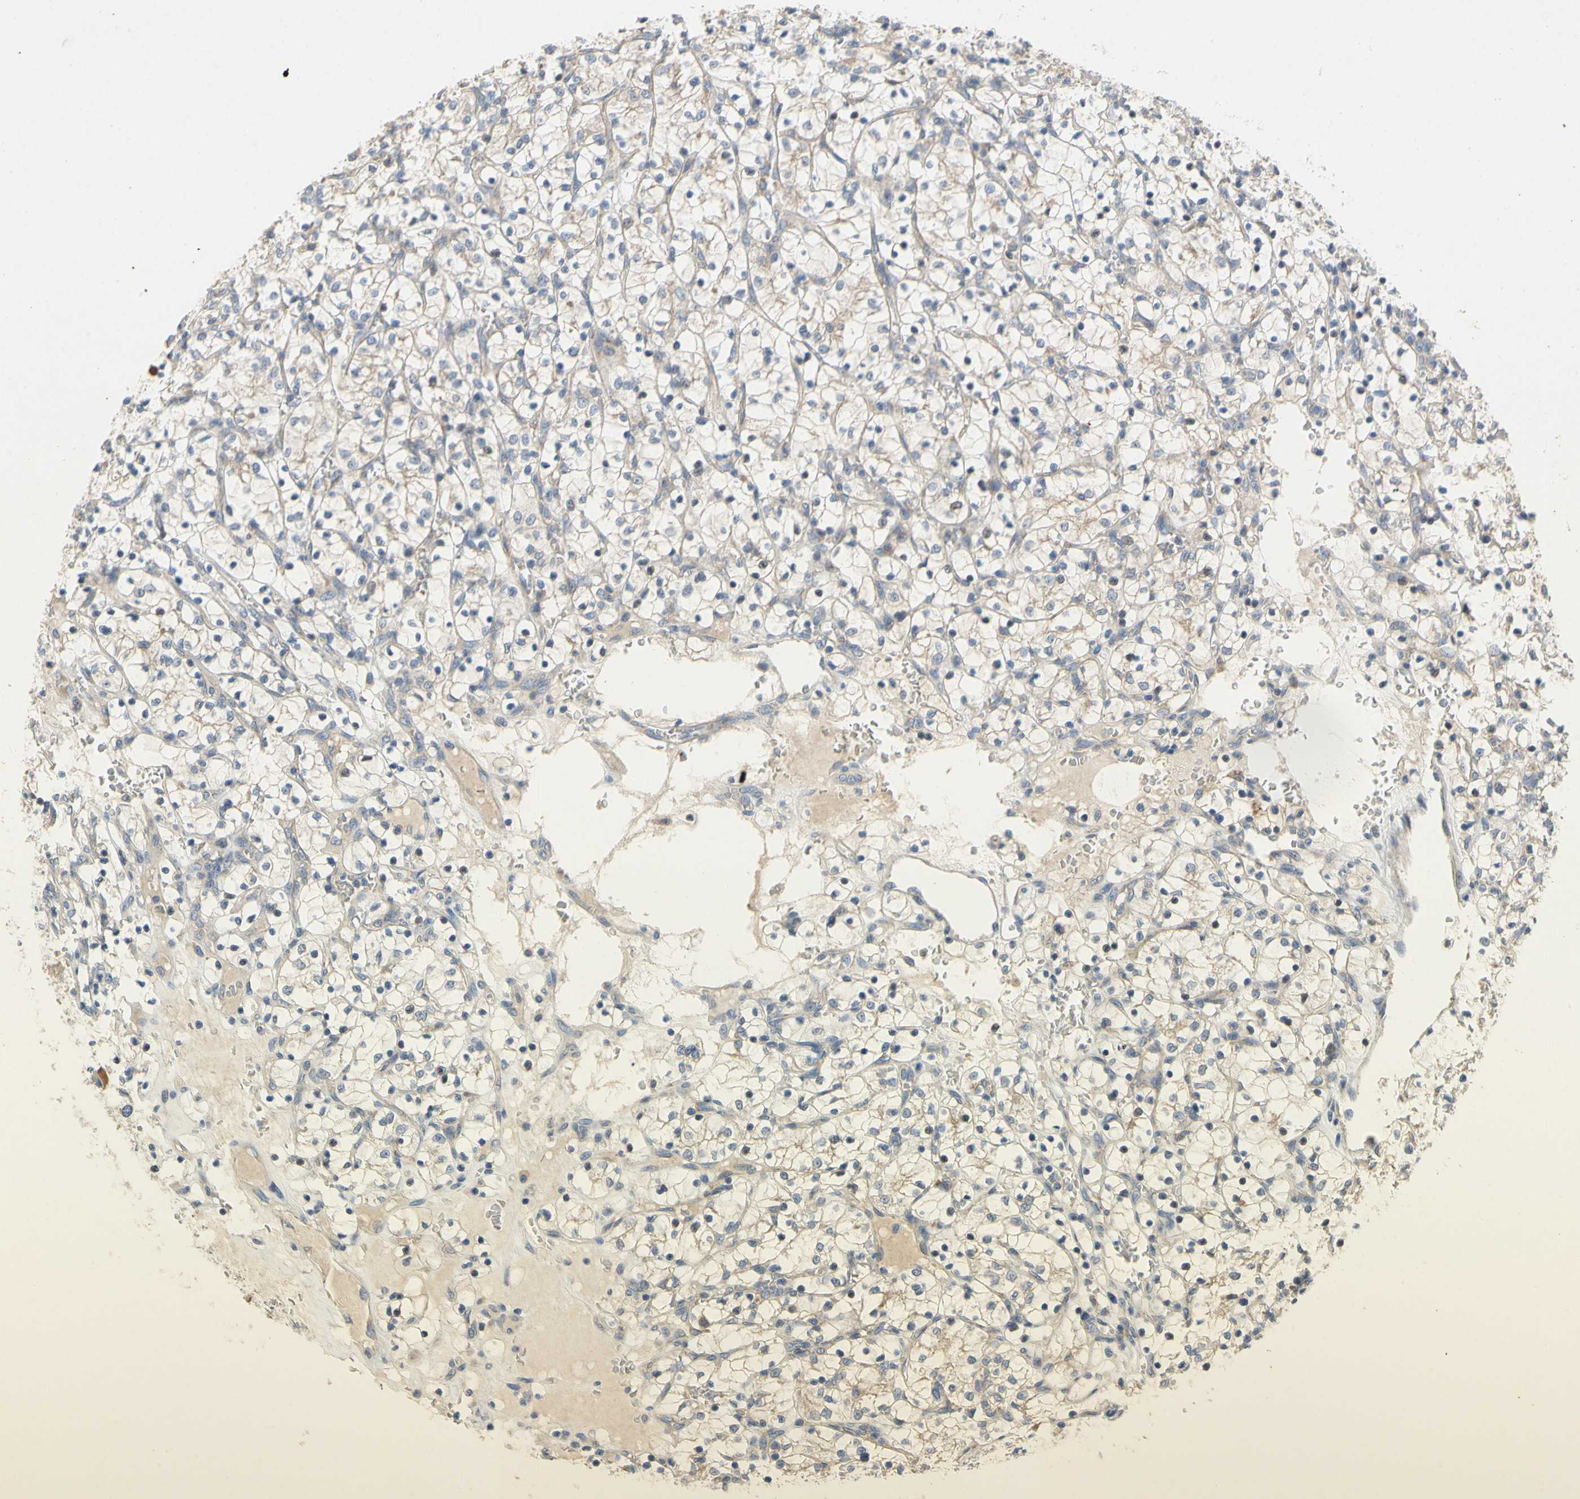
{"staining": {"intensity": "weak", "quantity": "<25%", "location": "cytoplasmic/membranous"}, "tissue": "renal cancer", "cell_type": "Tumor cells", "image_type": "cancer", "snomed": [{"axis": "morphology", "description": "Adenocarcinoma, NOS"}, {"axis": "topography", "description": "Kidney"}], "caption": "IHC photomicrograph of neoplastic tissue: human adenocarcinoma (renal) stained with DAB (3,3'-diaminobenzidine) displays no significant protein expression in tumor cells. (DAB immunohistochemistry with hematoxylin counter stain).", "gene": "KLHDC8B", "patient": {"sex": "female", "age": 69}}